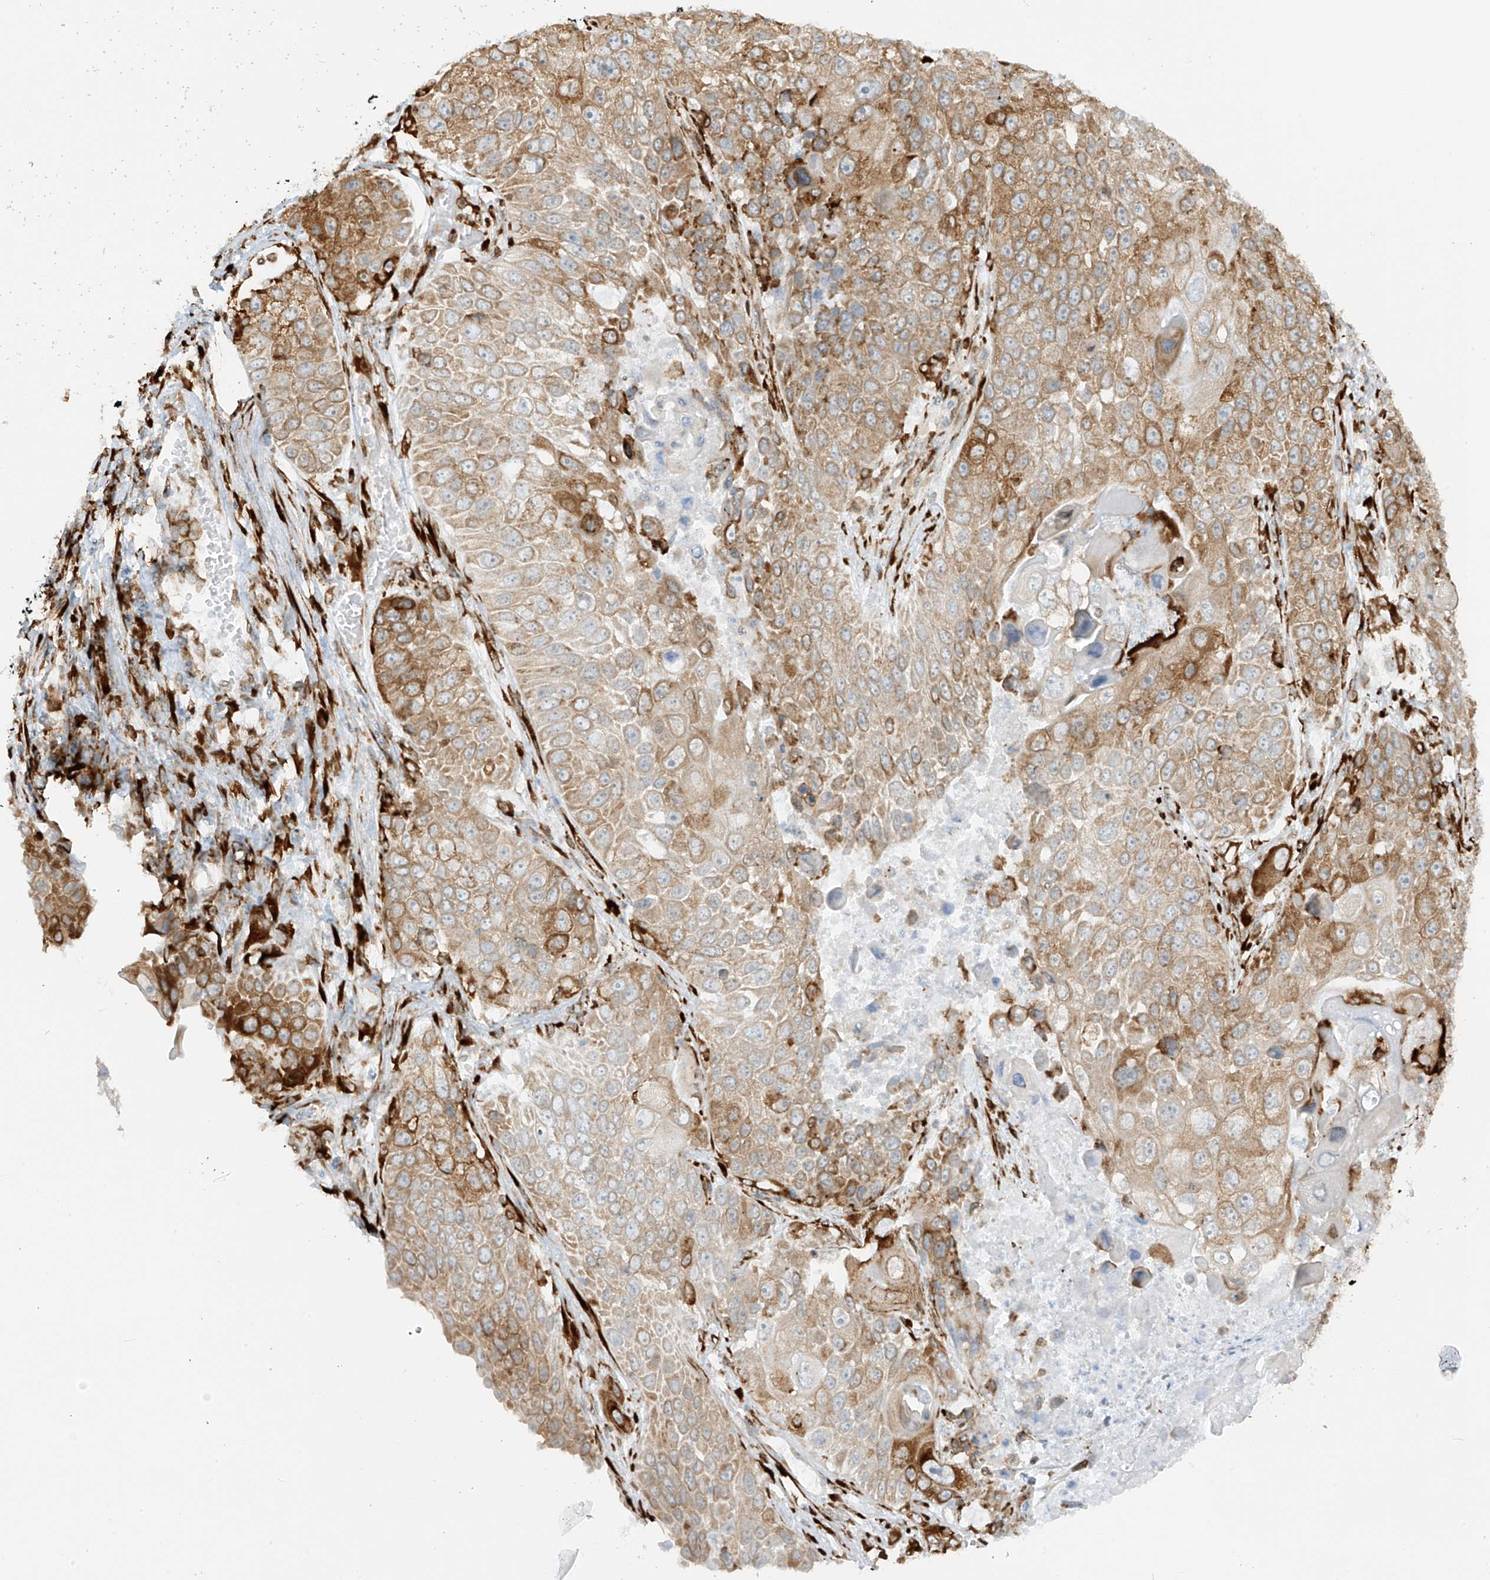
{"staining": {"intensity": "moderate", "quantity": ">75%", "location": "cytoplasmic/membranous"}, "tissue": "lung cancer", "cell_type": "Tumor cells", "image_type": "cancer", "snomed": [{"axis": "morphology", "description": "Squamous cell carcinoma, NOS"}, {"axis": "topography", "description": "Lung"}], "caption": "Protein staining of lung squamous cell carcinoma tissue demonstrates moderate cytoplasmic/membranous positivity in about >75% of tumor cells.", "gene": "LRRC59", "patient": {"sex": "male", "age": 61}}